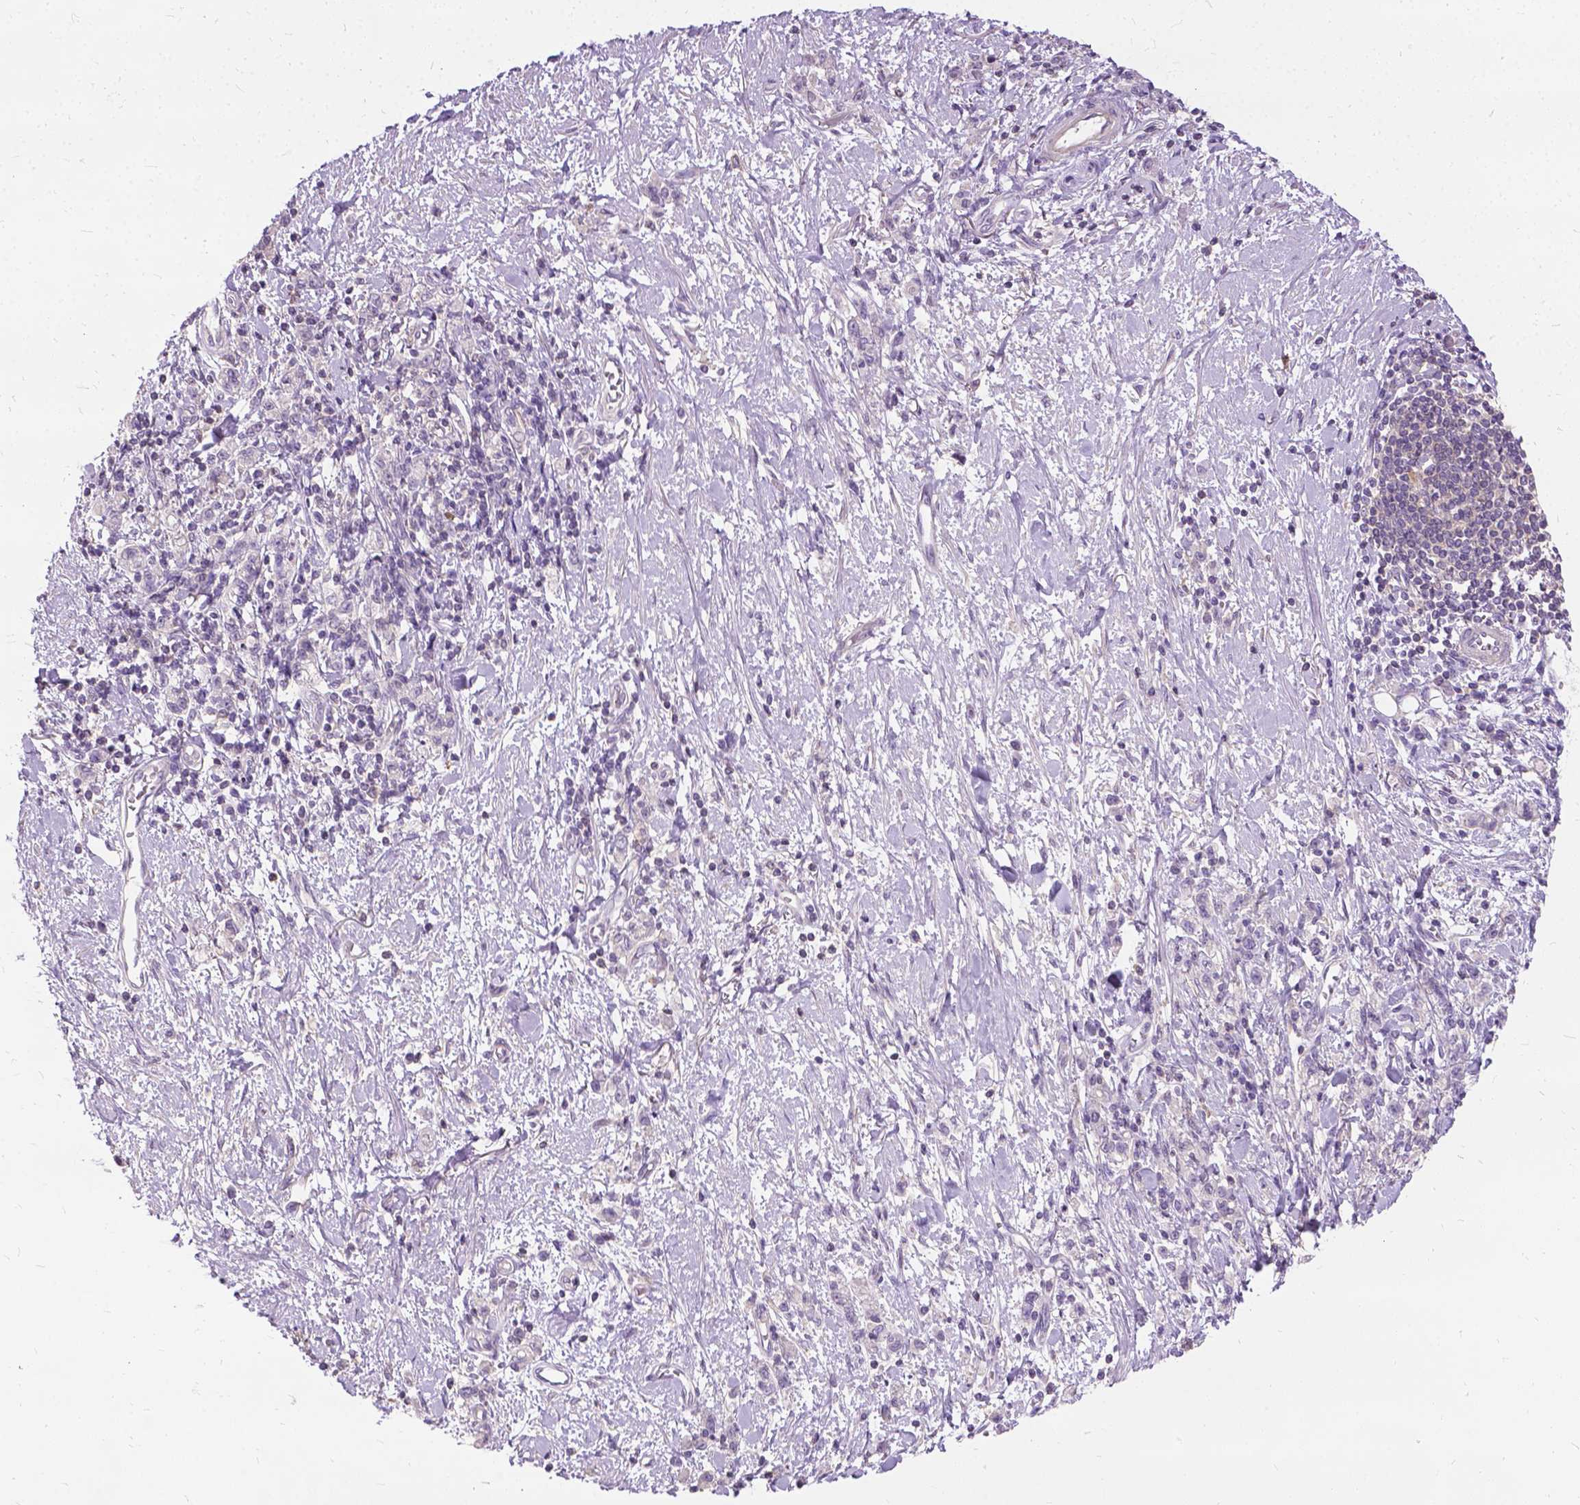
{"staining": {"intensity": "negative", "quantity": "none", "location": "none"}, "tissue": "stomach cancer", "cell_type": "Tumor cells", "image_type": "cancer", "snomed": [{"axis": "morphology", "description": "Adenocarcinoma, NOS"}, {"axis": "topography", "description": "Stomach"}], "caption": "Micrograph shows no protein expression in tumor cells of stomach adenocarcinoma tissue. Brightfield microscopy of immunohistochemistry stained with DAB (3,3'-diaminobenzidine) (brown) and hematoxylin (blue), captured at high magnification.", "gene": "JAK3", "patient": {"sex": "male", "age": 77}}